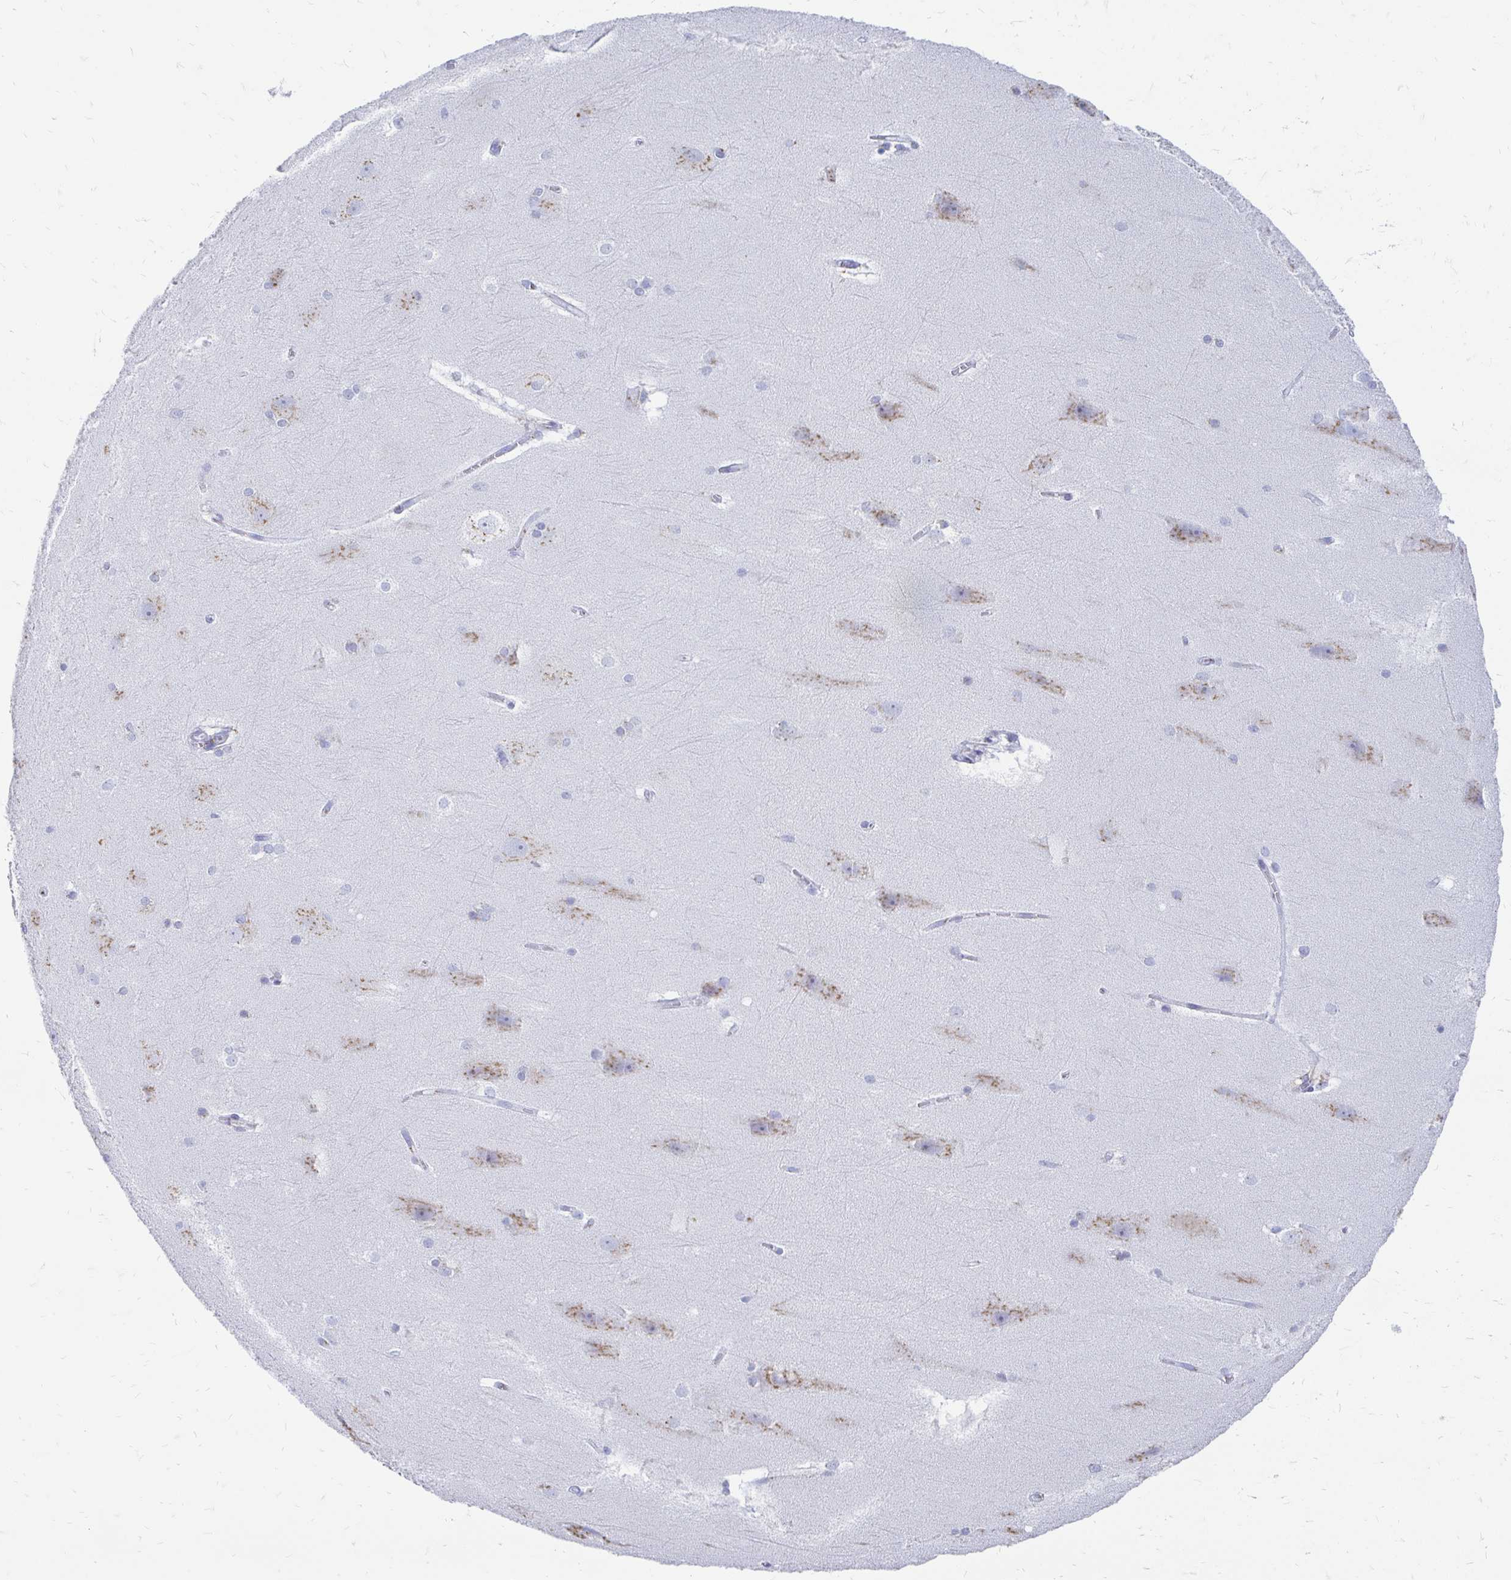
{"staining": {"intensity": "negative", "quantity": "none", "location": "none"}, "tissue": "hippocampus", "cell_type": "Glial cells", "image_type": "normal", "snomed": [{"axis": "morphology", "description": "Normal tissue, NOS"}, {"axis": "topography", "description": "Cerebral cortex"}, {"axis": "topography", "description": "Hippocampus"}], "caption": "Hippocampus stained for a protein using immunohistochemistry (IHC) demonstrates no positivity glial cells.", "gene": "PAGE4", "patient": {"sex": "female", "age": 19}}